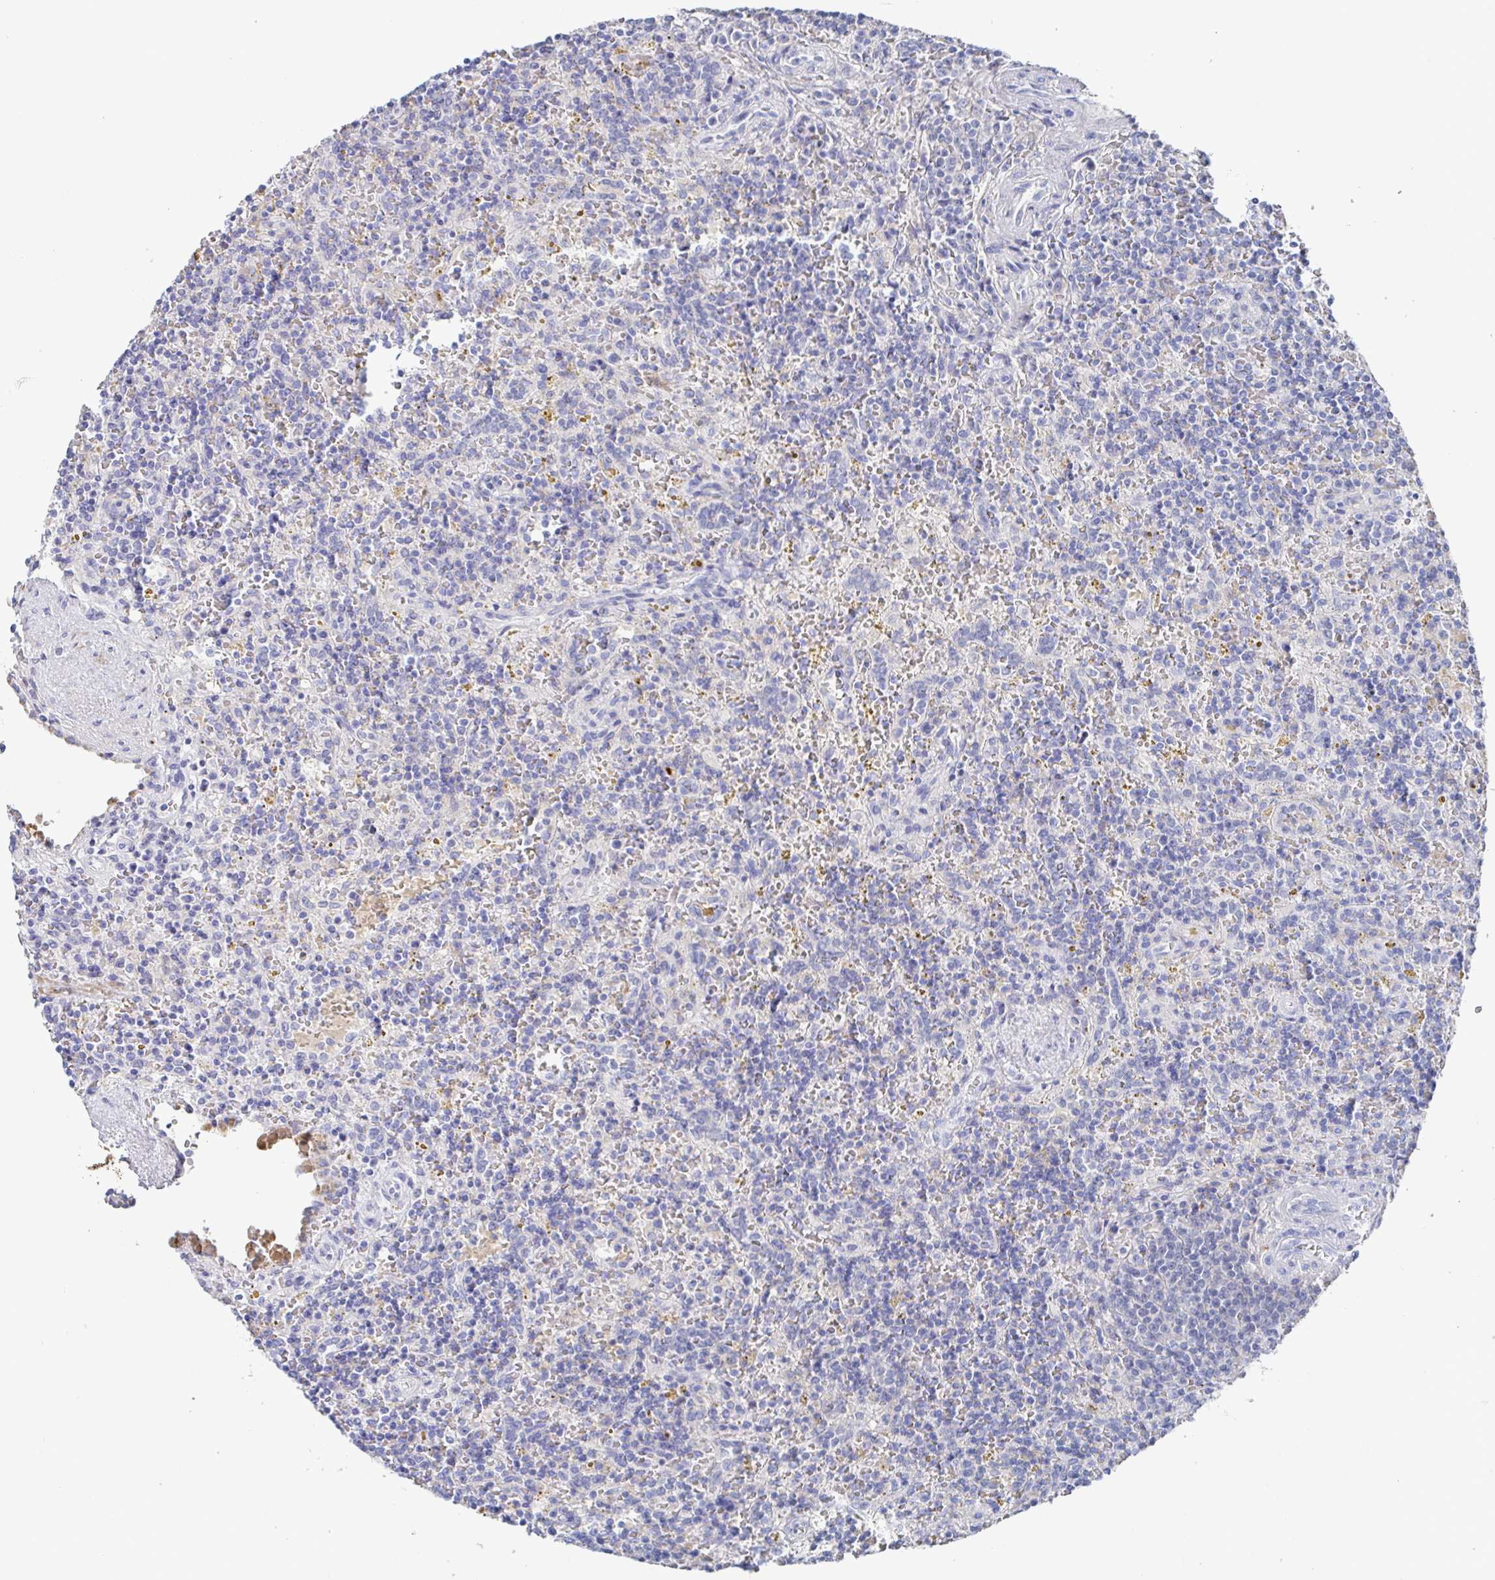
{"staining": {"intensity": "negative", "quantity": "none", "location": "none"}, "tissue": "lymphoma", "cell_type": "Tumor cells", "image_type": "cancer", "snomed": [{"axis": "morphology", "description": "Malignant lymphoma, non-Hodgkin's type, Low grade"}, {"axis": "topography", "description": "Spleen"}], "caption": "This histopathology image is of lymphoma stained with IHC to label a protein in brown with the nuclei are counter-stained blue. There is no staining in tumor cells.", "gene": "GPR148", "patient": {"sex": "male", "age": 67}}